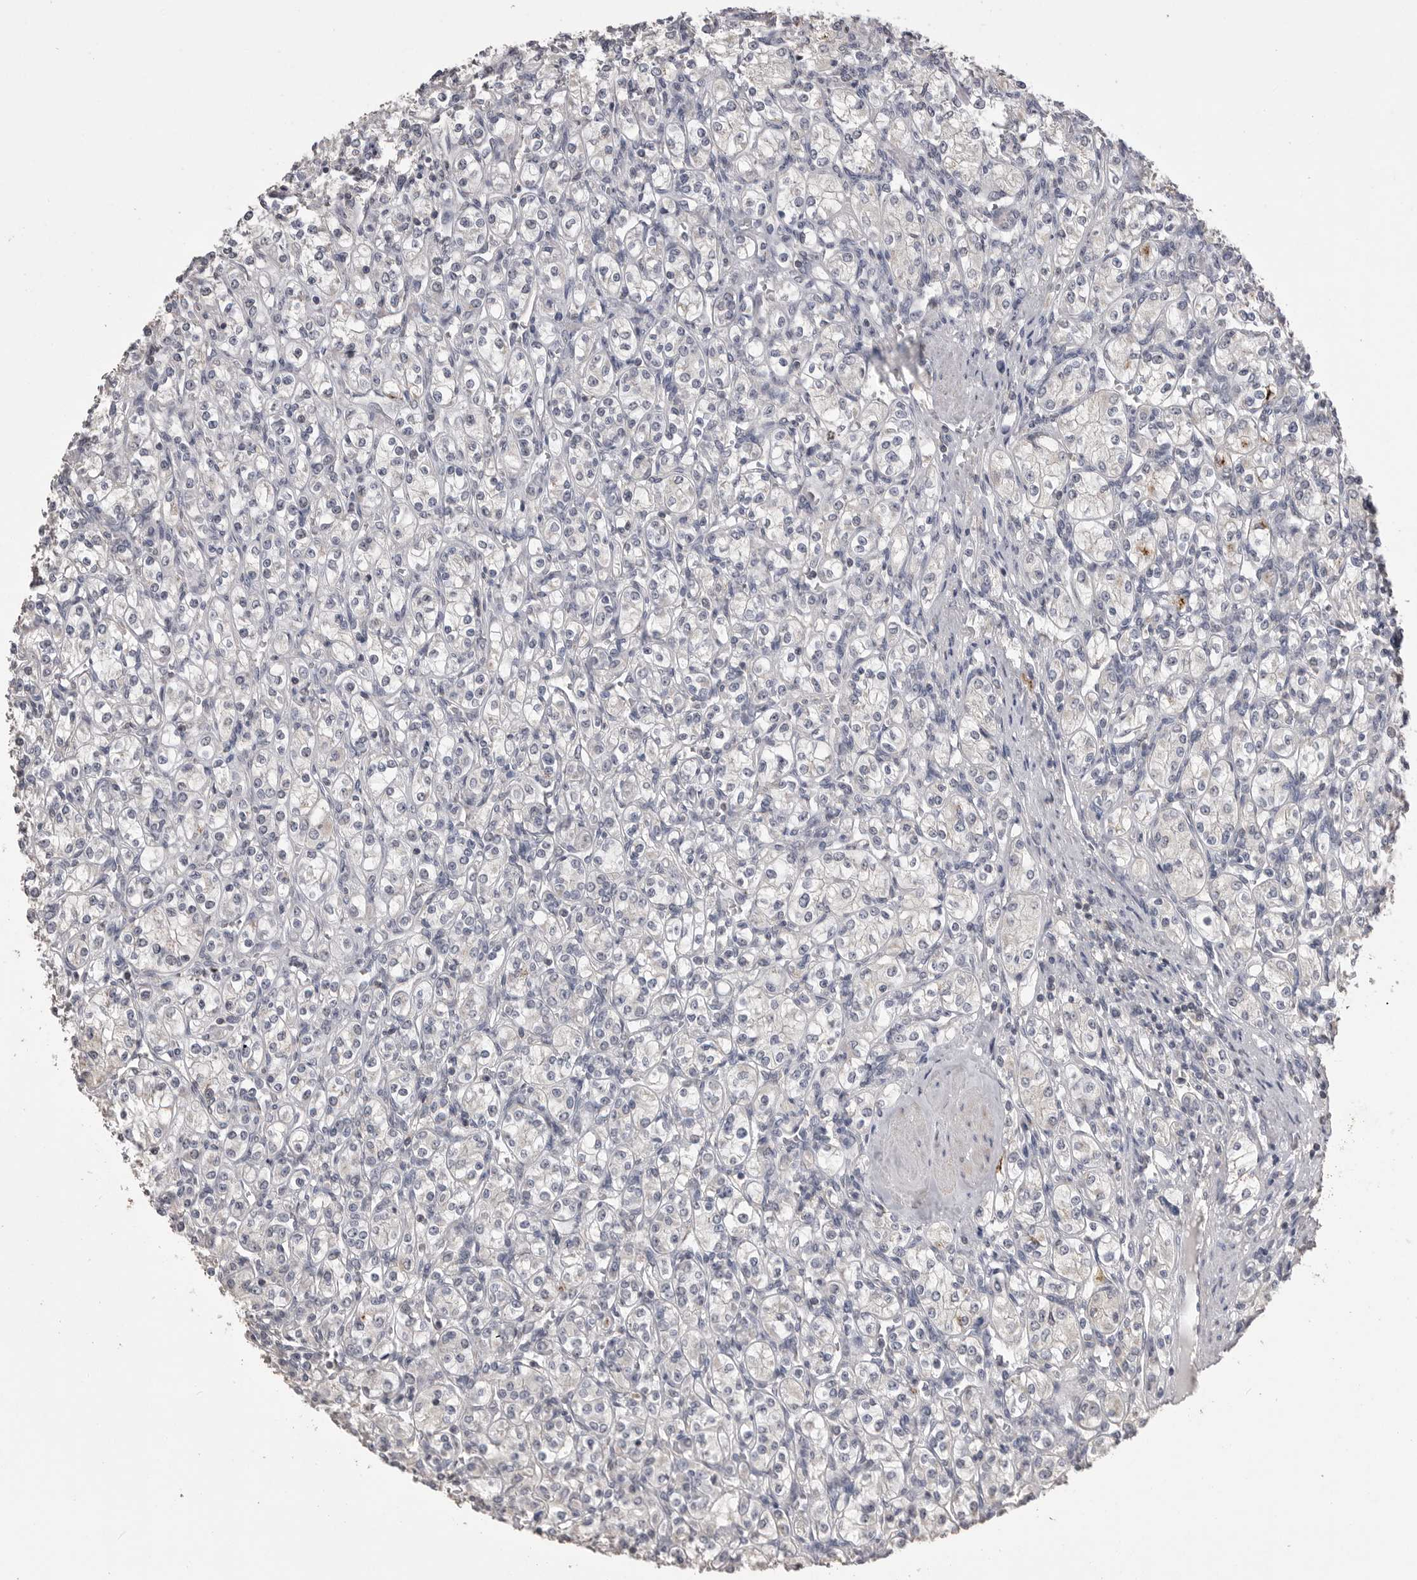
{"staining": {"intensity": "negative", "quantity": "none", "location": "none"}, "tissue": "renal cancer", "cell_type": "Tumor cells", "image_type": "cancer", "snomed": [{"axis": "morphology", "description": "Adenocarcinoma, NOS"}, {"axis": "topography", "description": "Kidney"}], "caption": "Adenocarcinoma (renal) stained for a protein using IHC demonstrates no expression tumor cells.", "gene": "MMP7", "patient": {"sex": "male", "age": 77}}